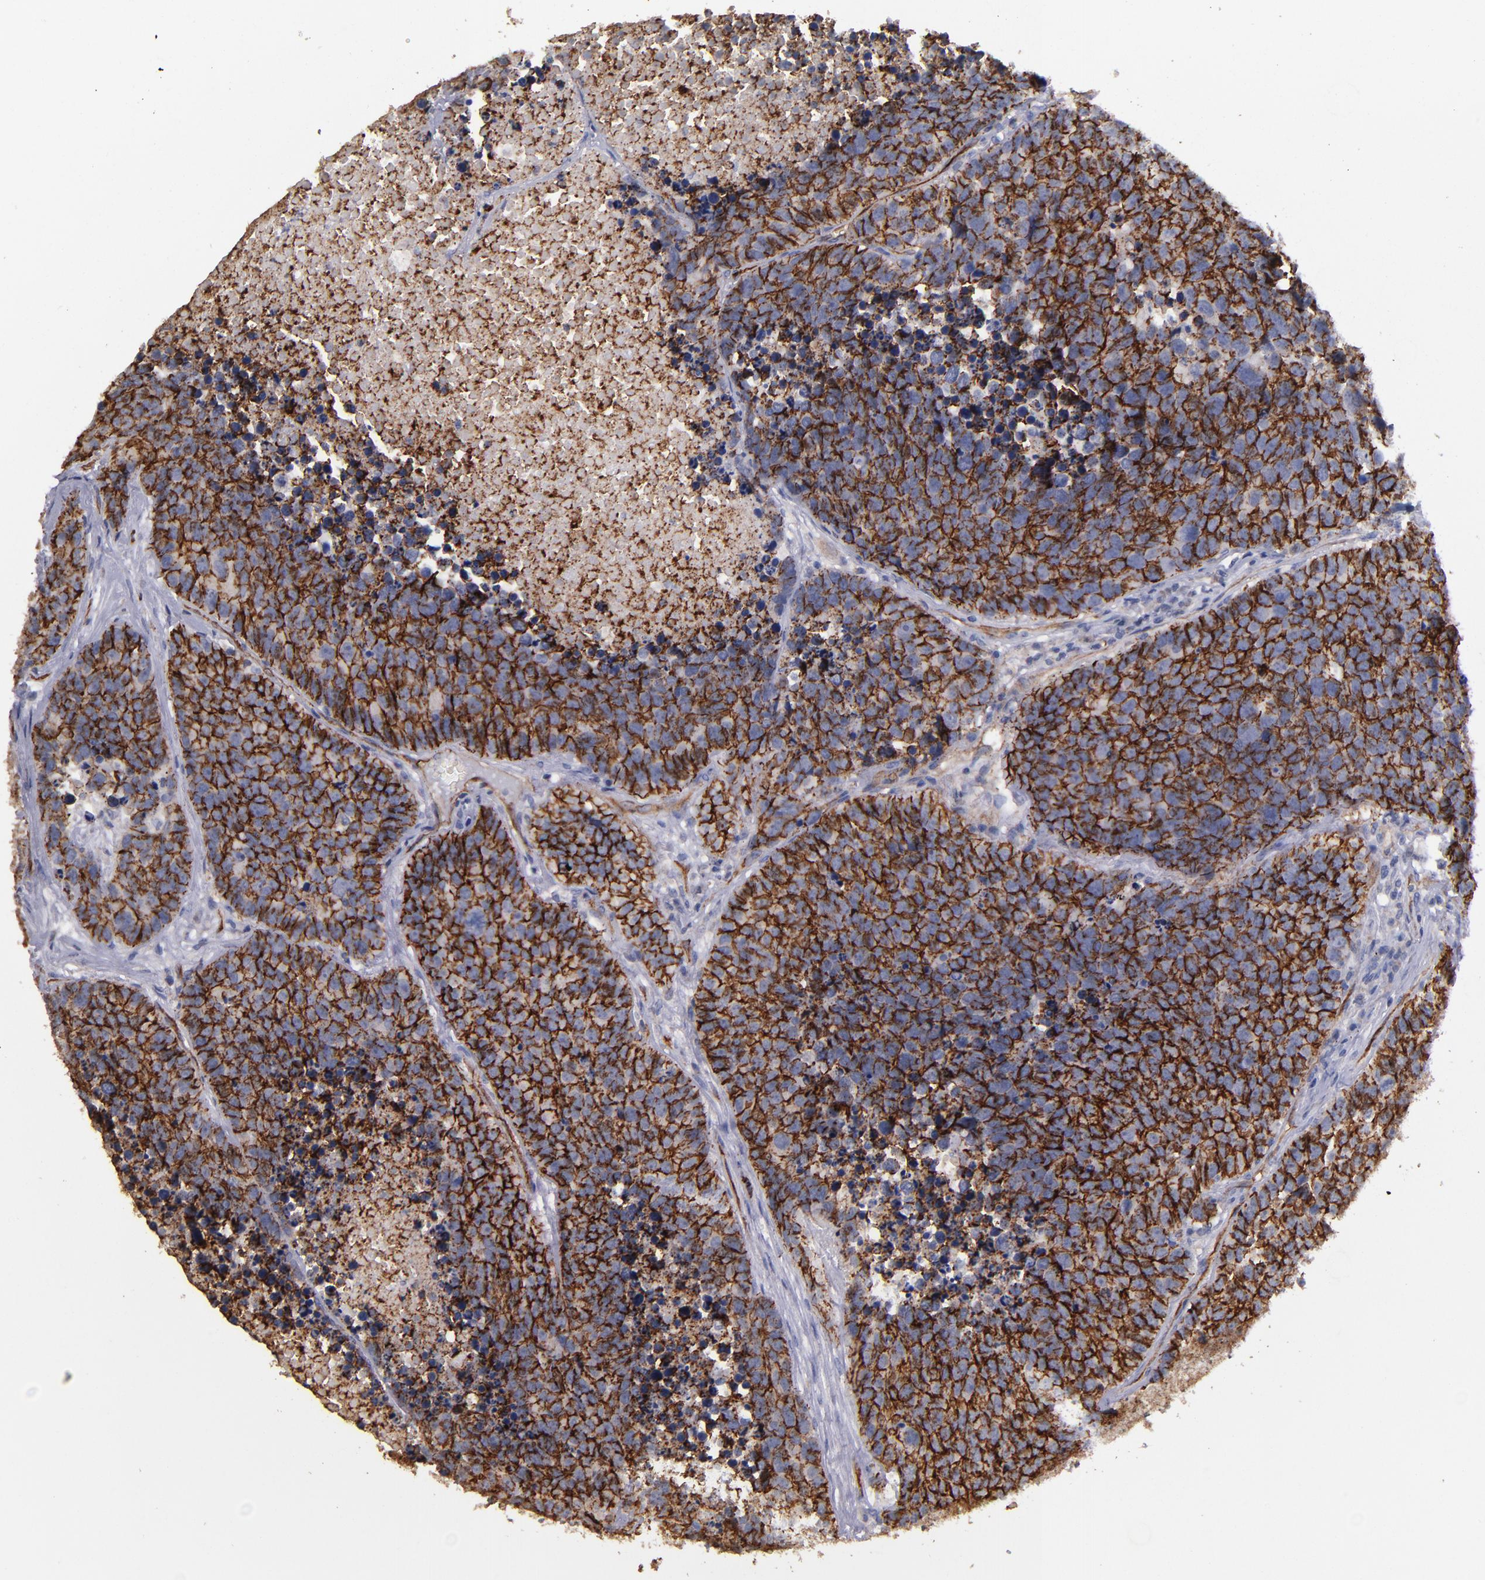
{"staining": {"intensity": "strong", "quantity": ">75%", "location": "cytoplasmic/membranous"}, "tissue": "carcinoid", "cell_type": "Tumor cells", "image_type": "cancer", "snomed": [{"axis": "morphology", "description": "Carcinoid, malignant, NOS"}, {"axis": "topography", "description": "Lung"}], "caption": "An immunohistochemistry histopathology image of tumor tissue is shown. Protein staining in brown highlights strong cytoplasmic/membranous positivity in carcinoid within tumor cells.", "gene": "CLDN5", "patient": {"sex": "male", "age": 60}}